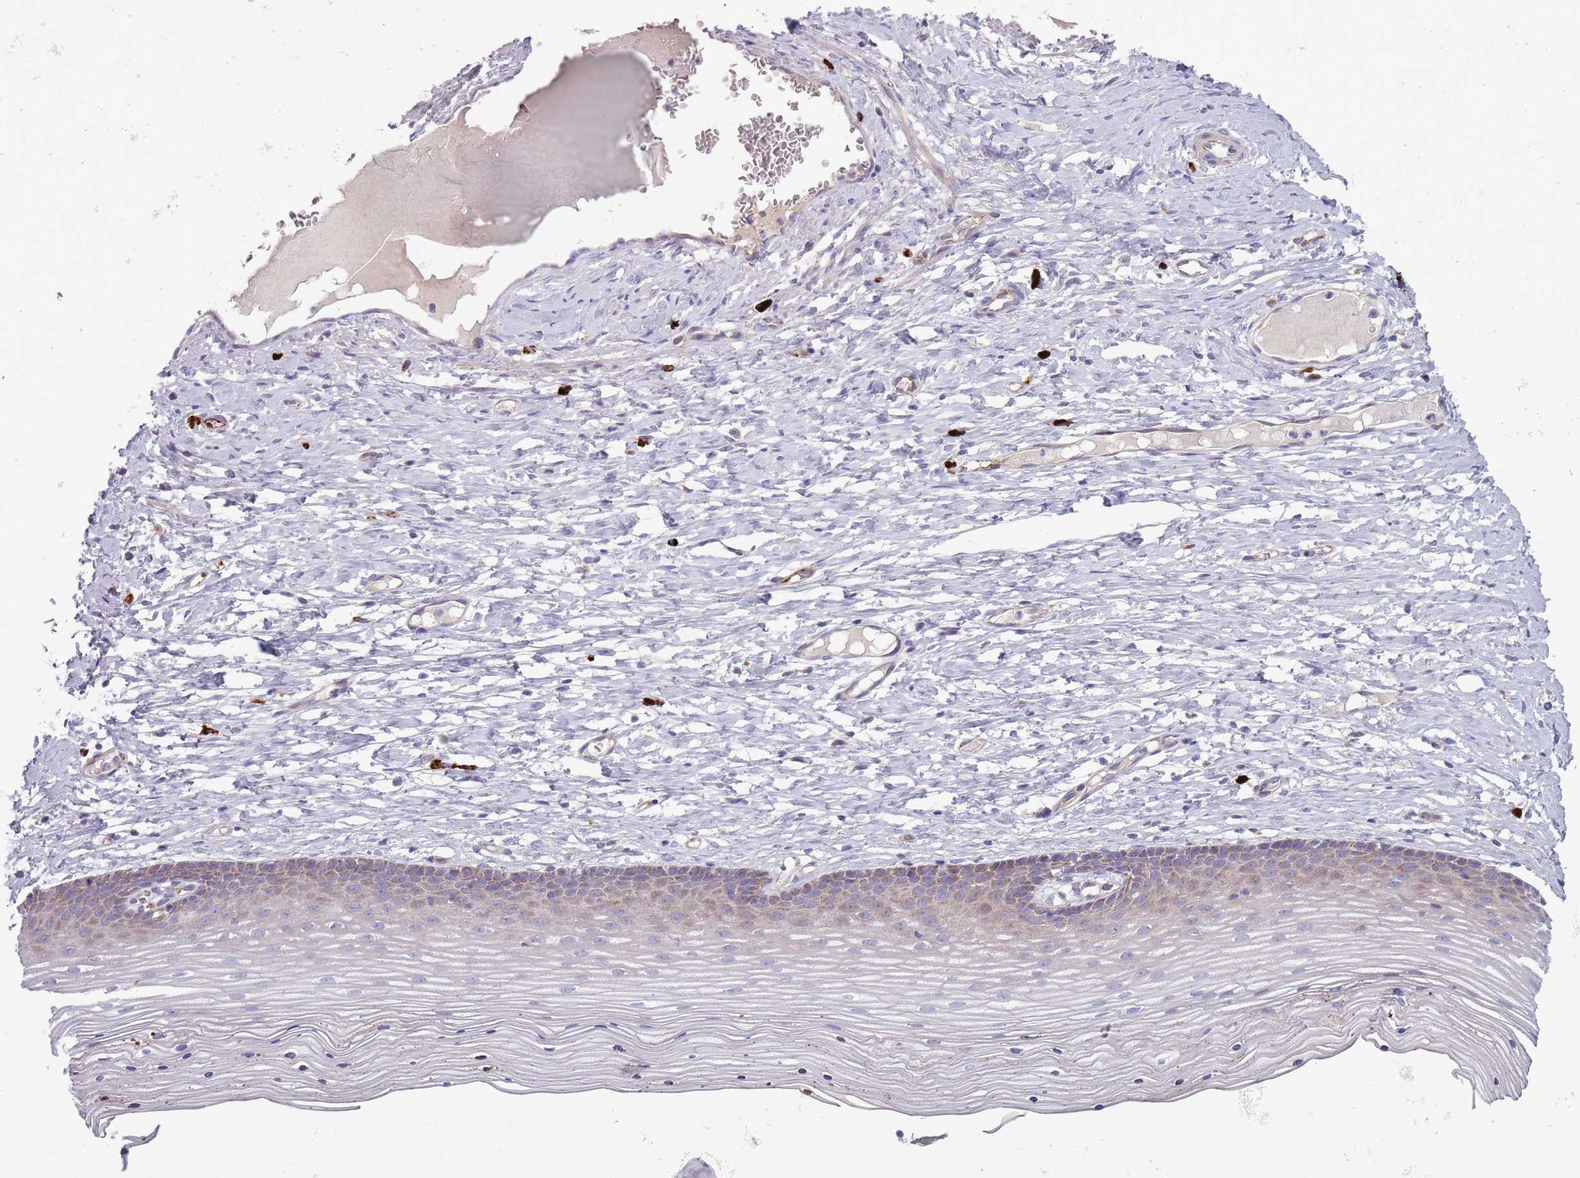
{"staining": {"intensity": "negative", "quantity": "none", "location": "none"}, "tissue": "cervix", "cell_type": "Glandular cells", "image_type": "normal", "snomed": [{"axis": "morphology", "description": "Normal tissue, NOS"}, {"axis": "topography", "description": "Cervix"}], "caption": "The histopathology image reveals no staining of glandular cells in normal cervix.", "gene": "TYW1B", "patient": {"sex": "female", "age": 42}}